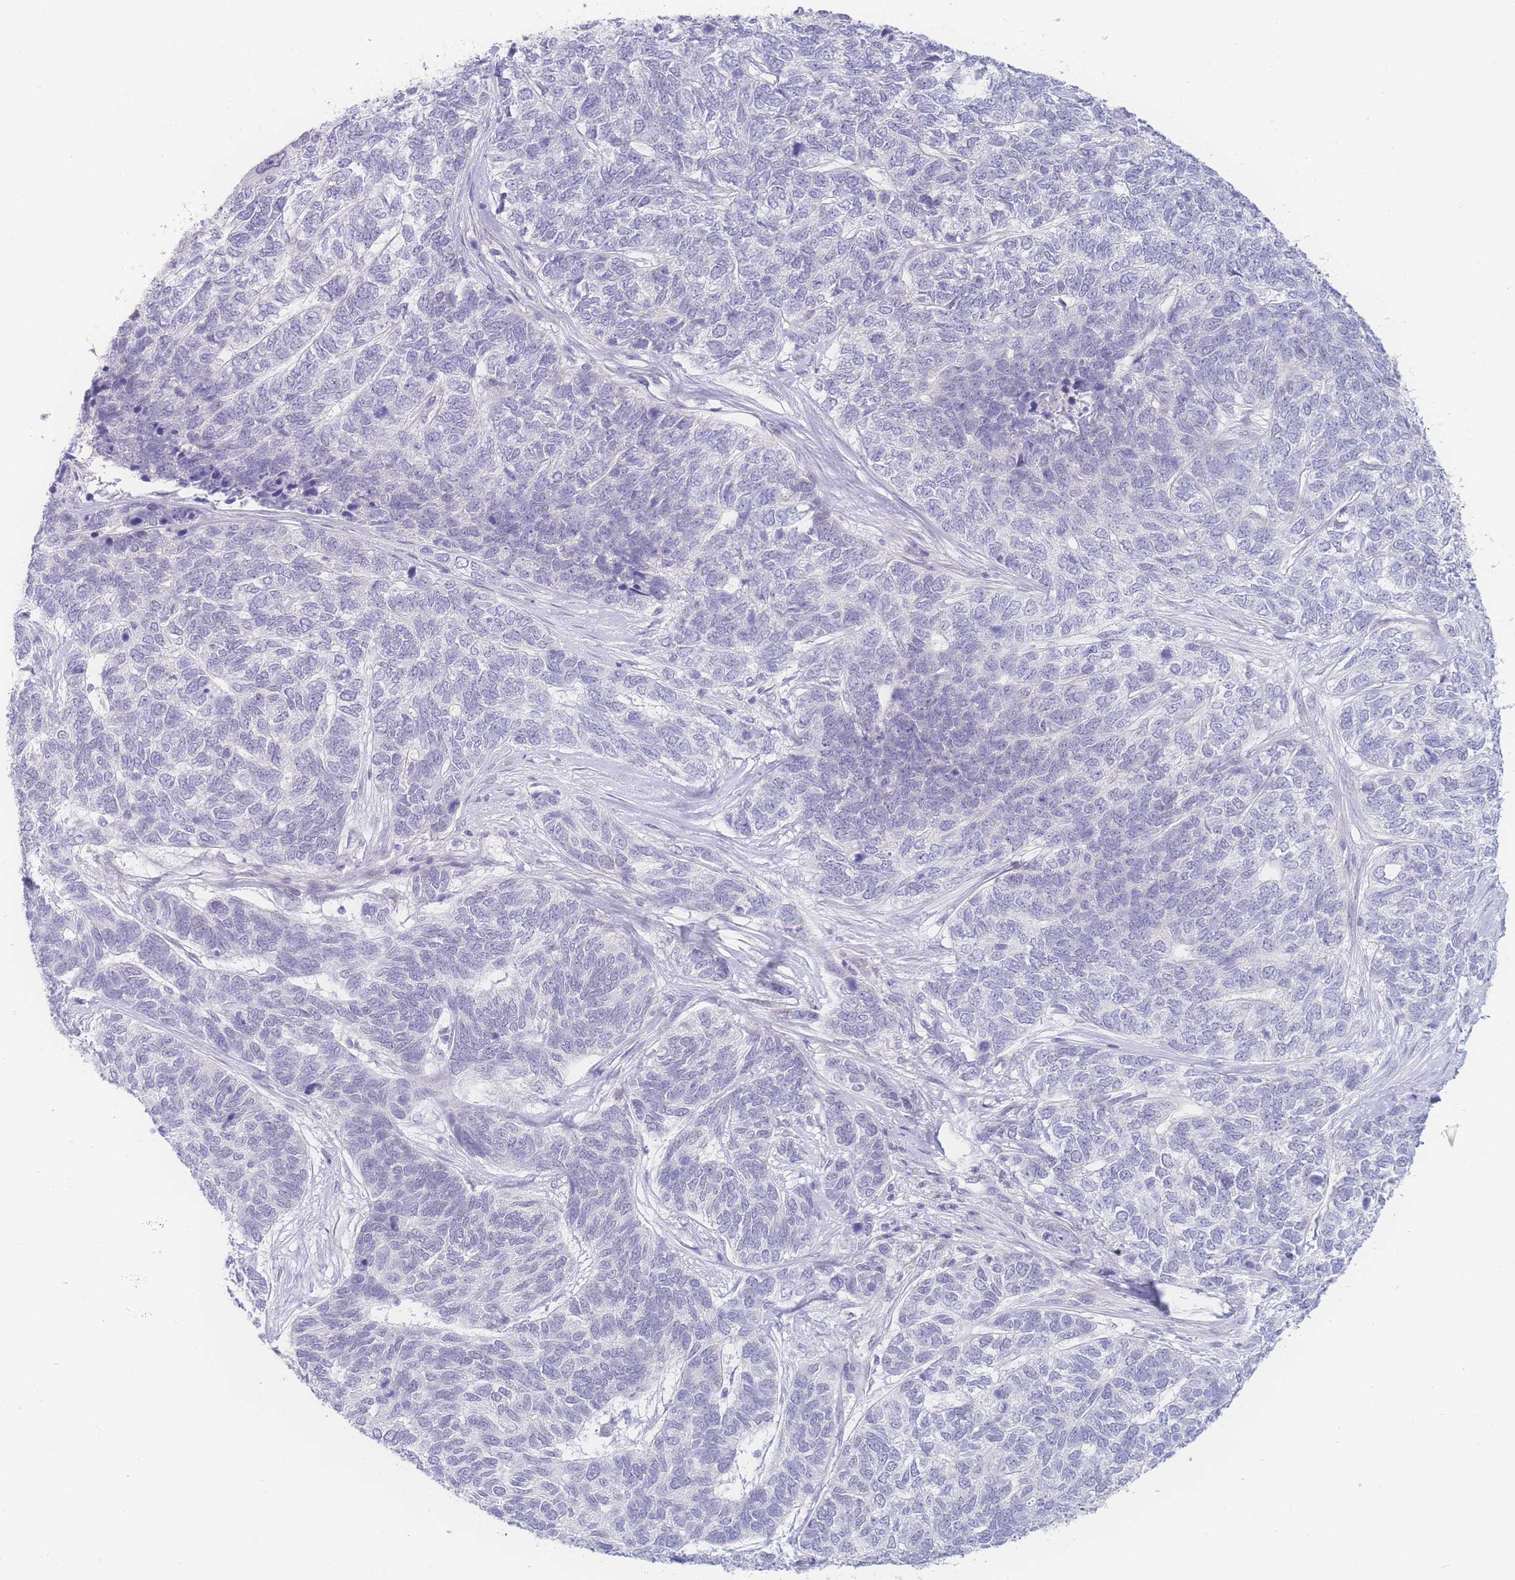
{"staining": {"intensity": "negative", "quantity": "none", "location": "none"}, "tissue": "skin cancer", "cell_type": "Tumor cells", "image_type": "cancer", "snomed": [{"axis": "morphology", "description": "Basal cell carcinoma"}, {"axis": "topography", "description": "Skin"}], "caption": "Immunohistochemistry photomicrograph of human skin cancer stained for a protein (brown), which demonstrates no expression in tumor cells.", "gene": "PRSS22", "patient": {"sex": "female", "age": 65}}